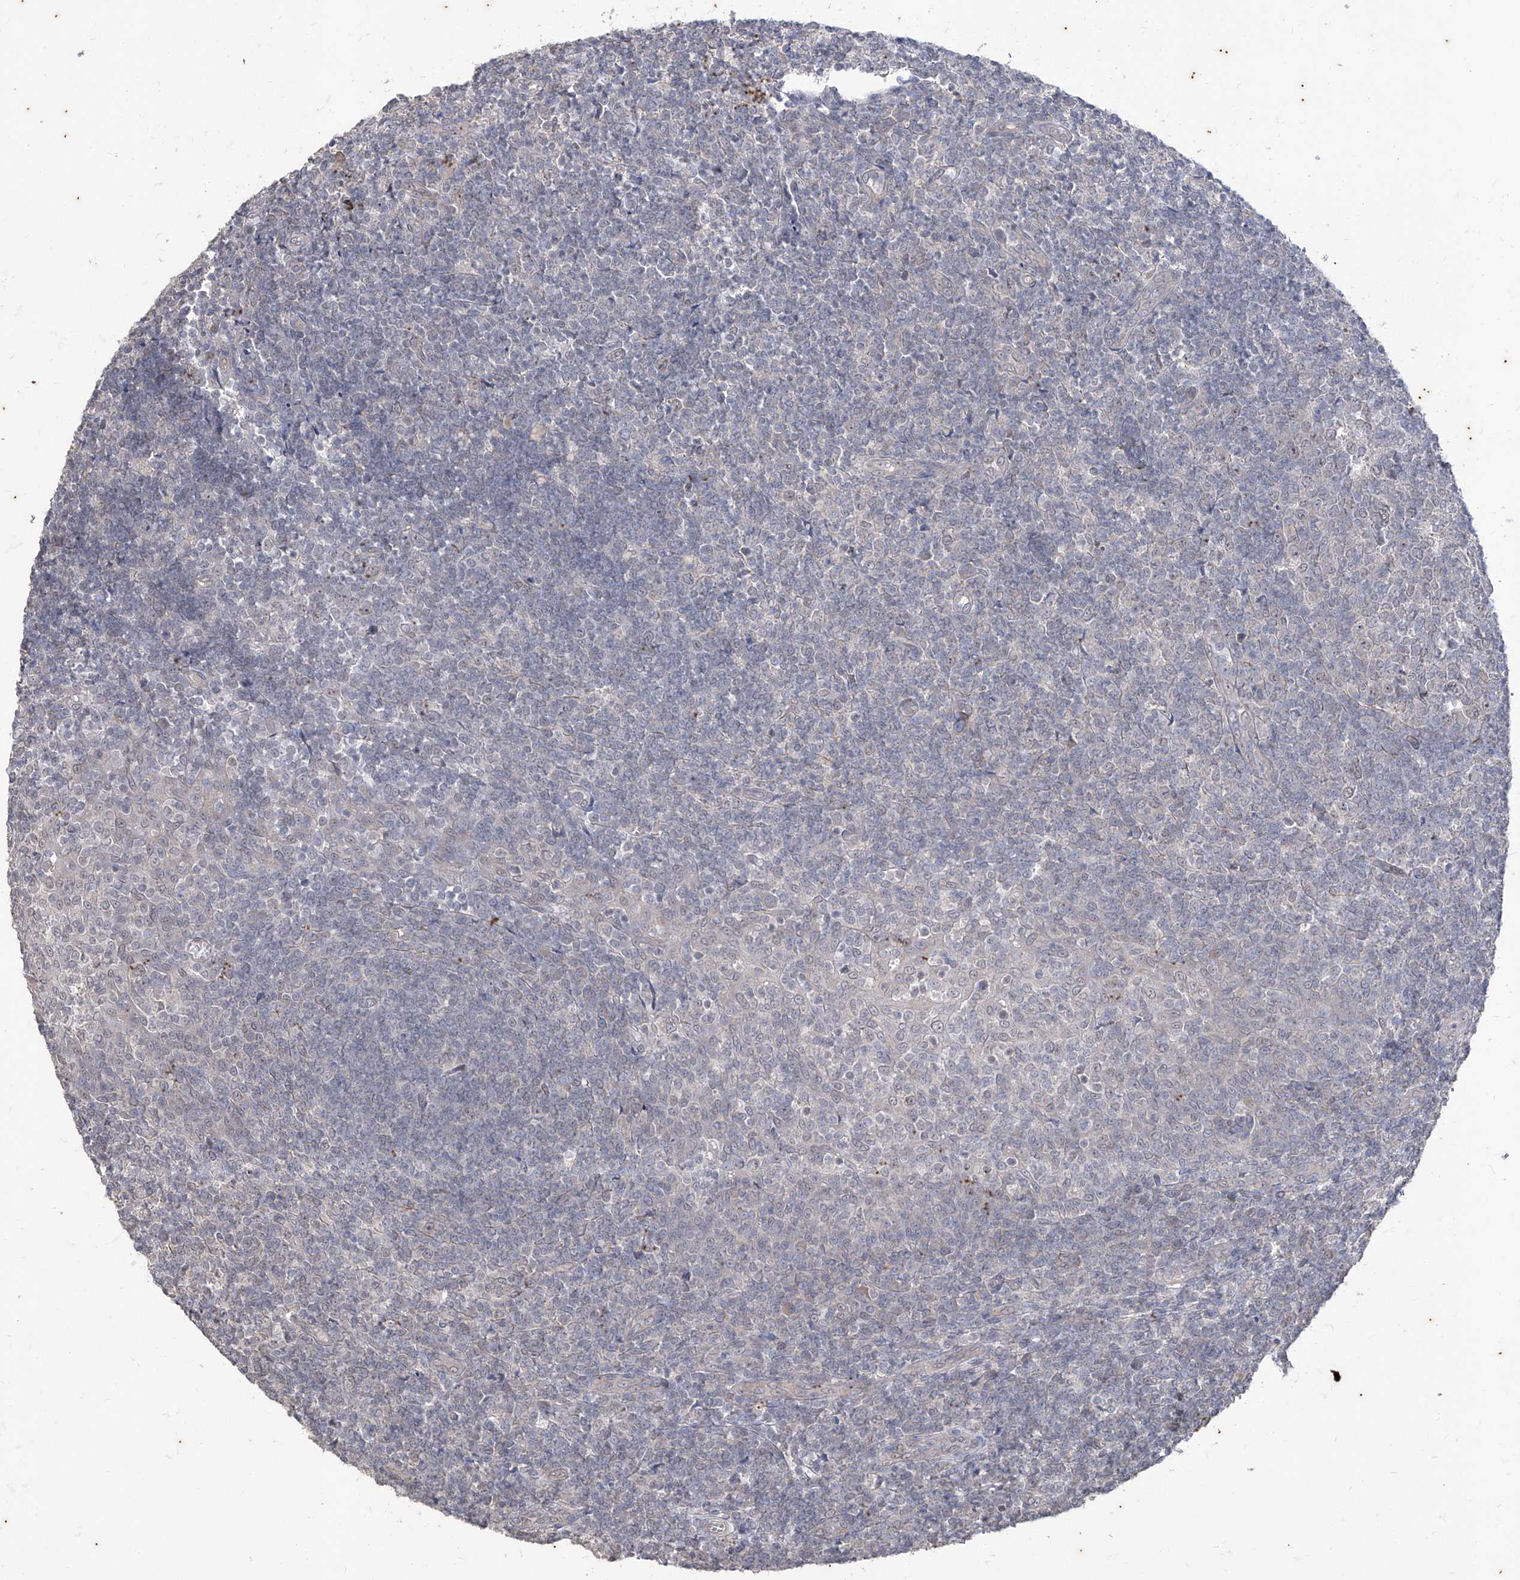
{"staining": {"intensity": "negative", "quantity": "none", "location": "none"}, "tissue": "tonsil", "cell_type": "Germinal center cells", "image_type": "normal", "snomed": [{"axis": "morphology", "description": "Normal tissue, NOS"}, {"axis": "topography", "description": "Tonsil"}], "caption": "Histopathology image shows no significant protein expression in germinal center cells of benign tonsil.", "gene": "PHF20L1", "patient": {"sex": "female", "age": 19}}